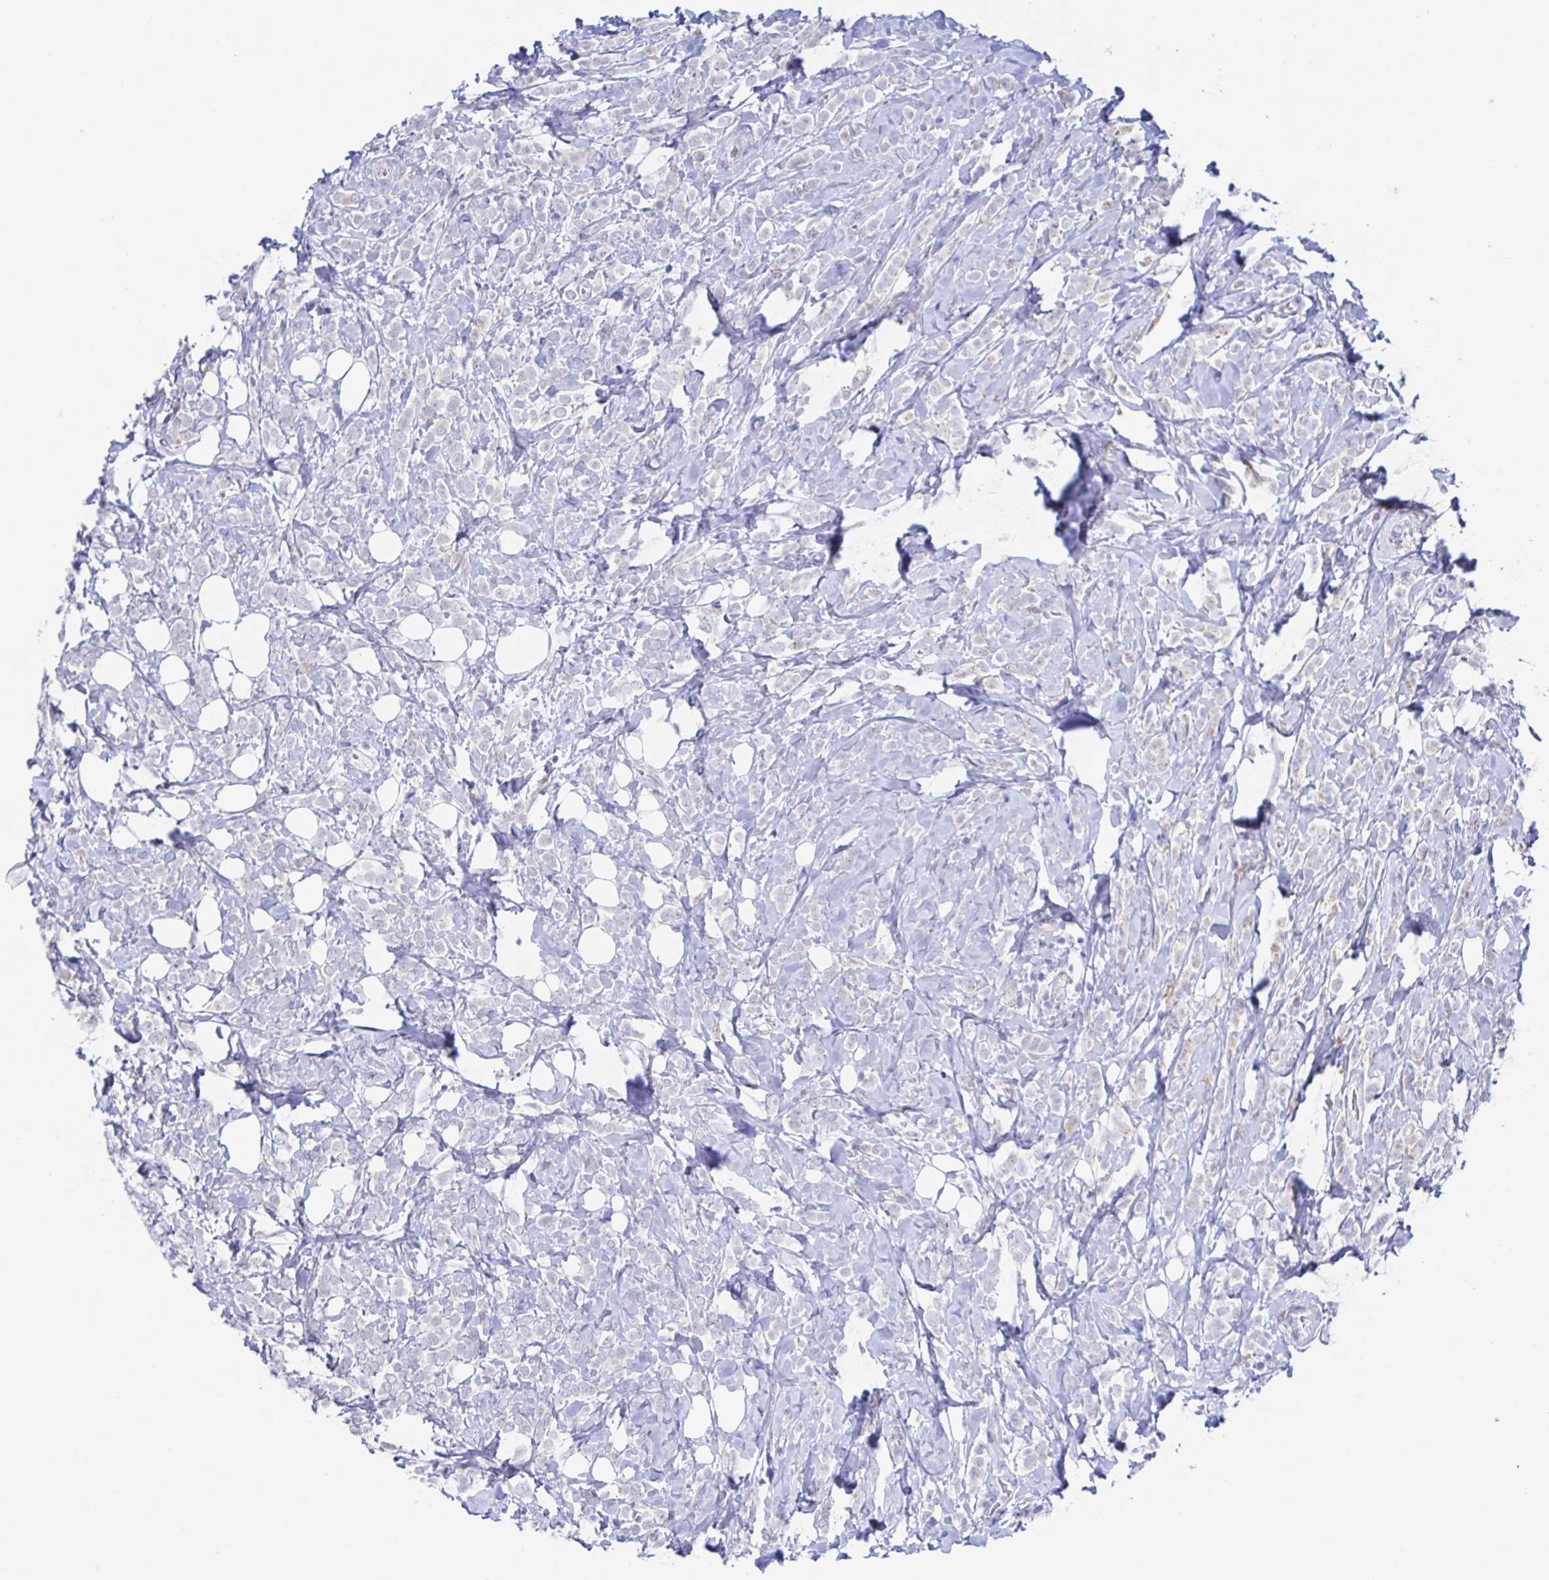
{"staining": {"intensity": "negative", "quantity": "none", "location": "none"}, "tissue": "breast cancer", "cell_type": "Tumor cells", "image_type": "cancer", "snomed": [{"axis": "morphology", "description": "Lobular carcinoma"}, {"axis": "topography", "description": "Breast"}], "caption": "IHC histopathology image of breast cancer (lobular carcinoma) stained for a protein (brown), which reveals no positivity in tumor cells.", "gene": "SIAH3", "patient": {"sex": "female", "age": 49}}